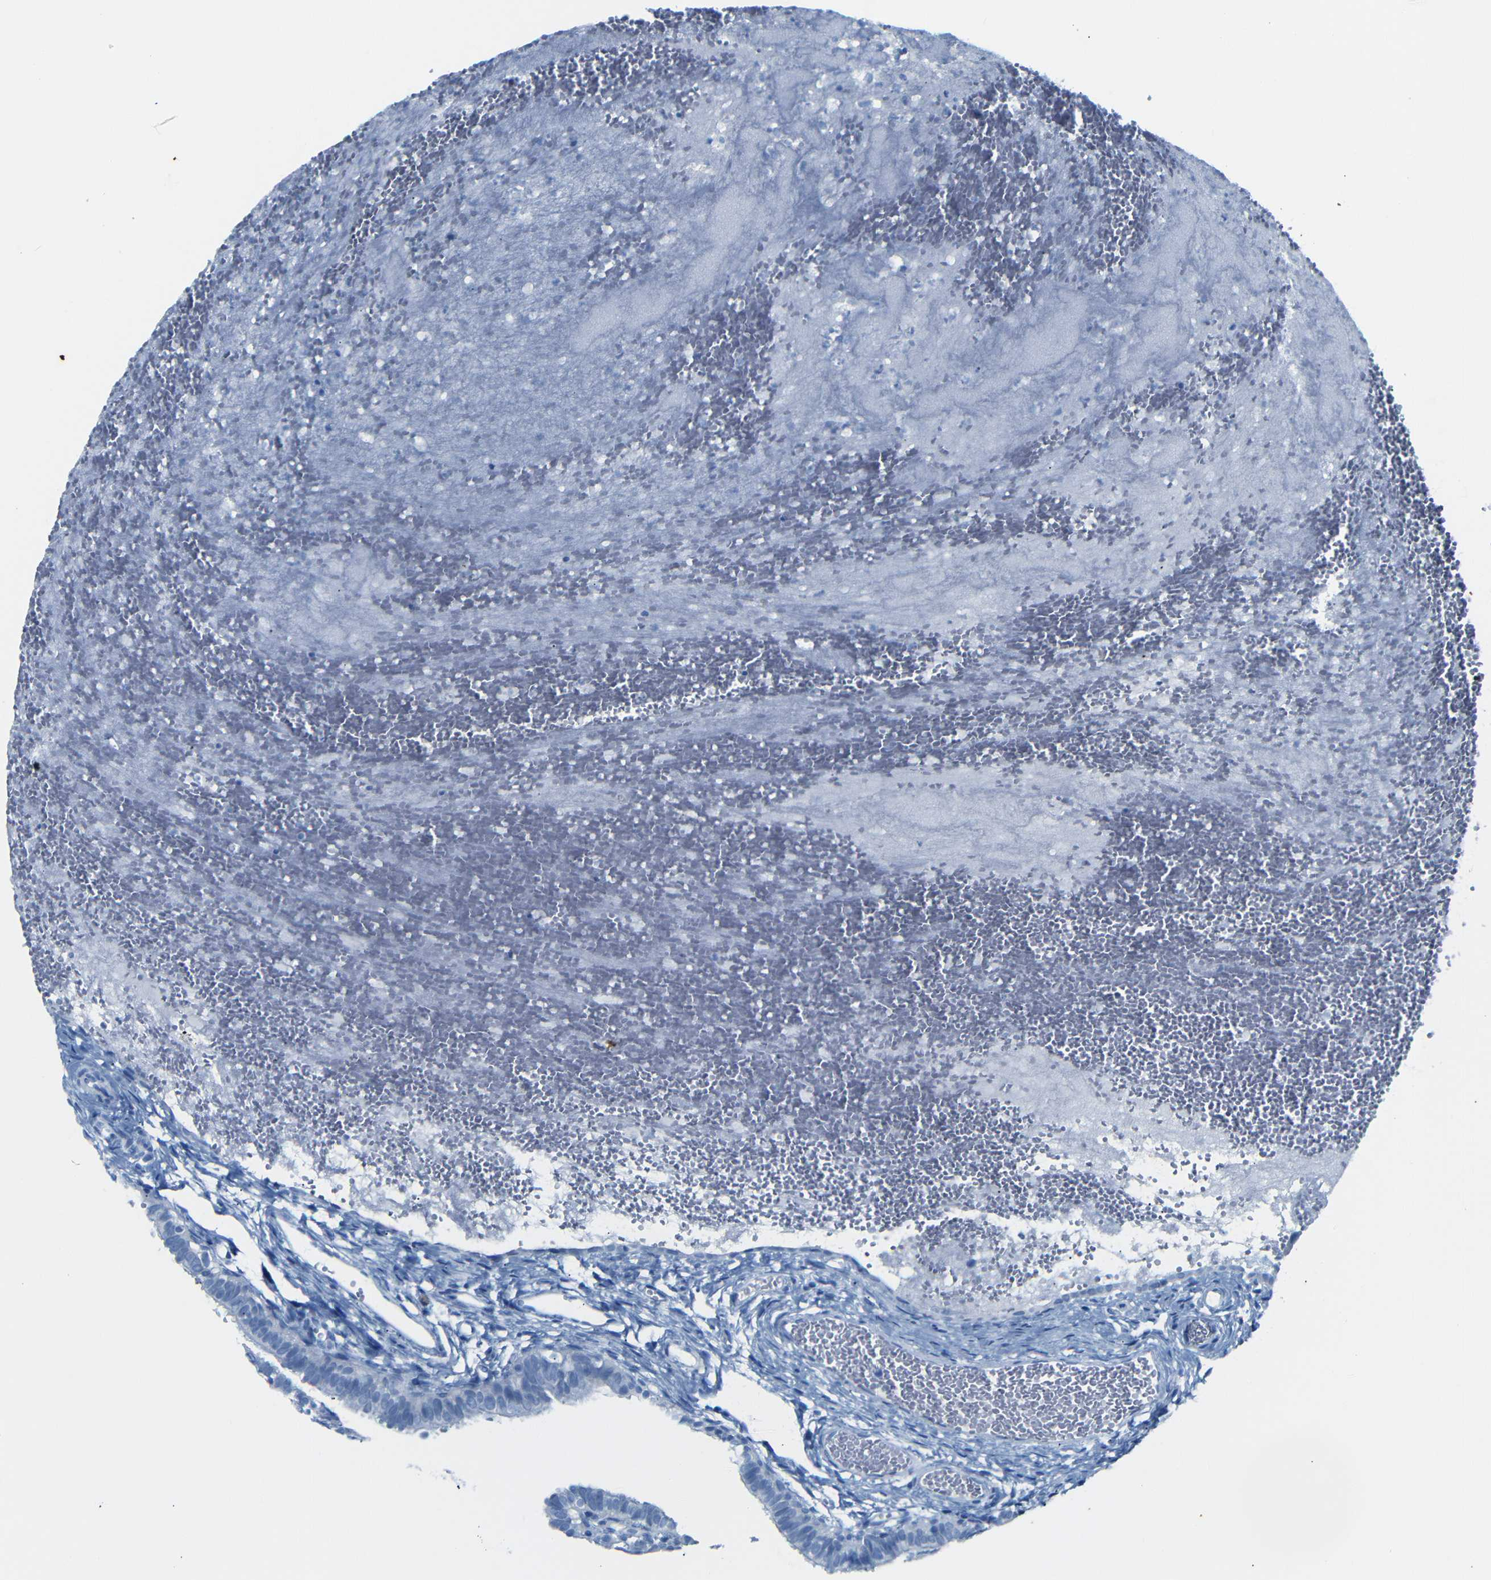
{"staining": {"intensity": "negative", "quantity": "none", "location": "none"}, "tissue": "fallopian tube", "cell_type": "Glandular cells", "image_type": "normal", "snomed": [{"axis": "morphology", "description": "Normal tissue, NOS"}, {"axis": "topography", "description": "Fallopian tube"}, {"axis": "topography", "description": "Placenta"}], "caption": "A high-resolution micrograph shows IHC staining of normal fallopian tube, which shows no significant staining in glandular cells.", "gene": "FCRL1", "patient": {"sex": "female", "age": 34}}